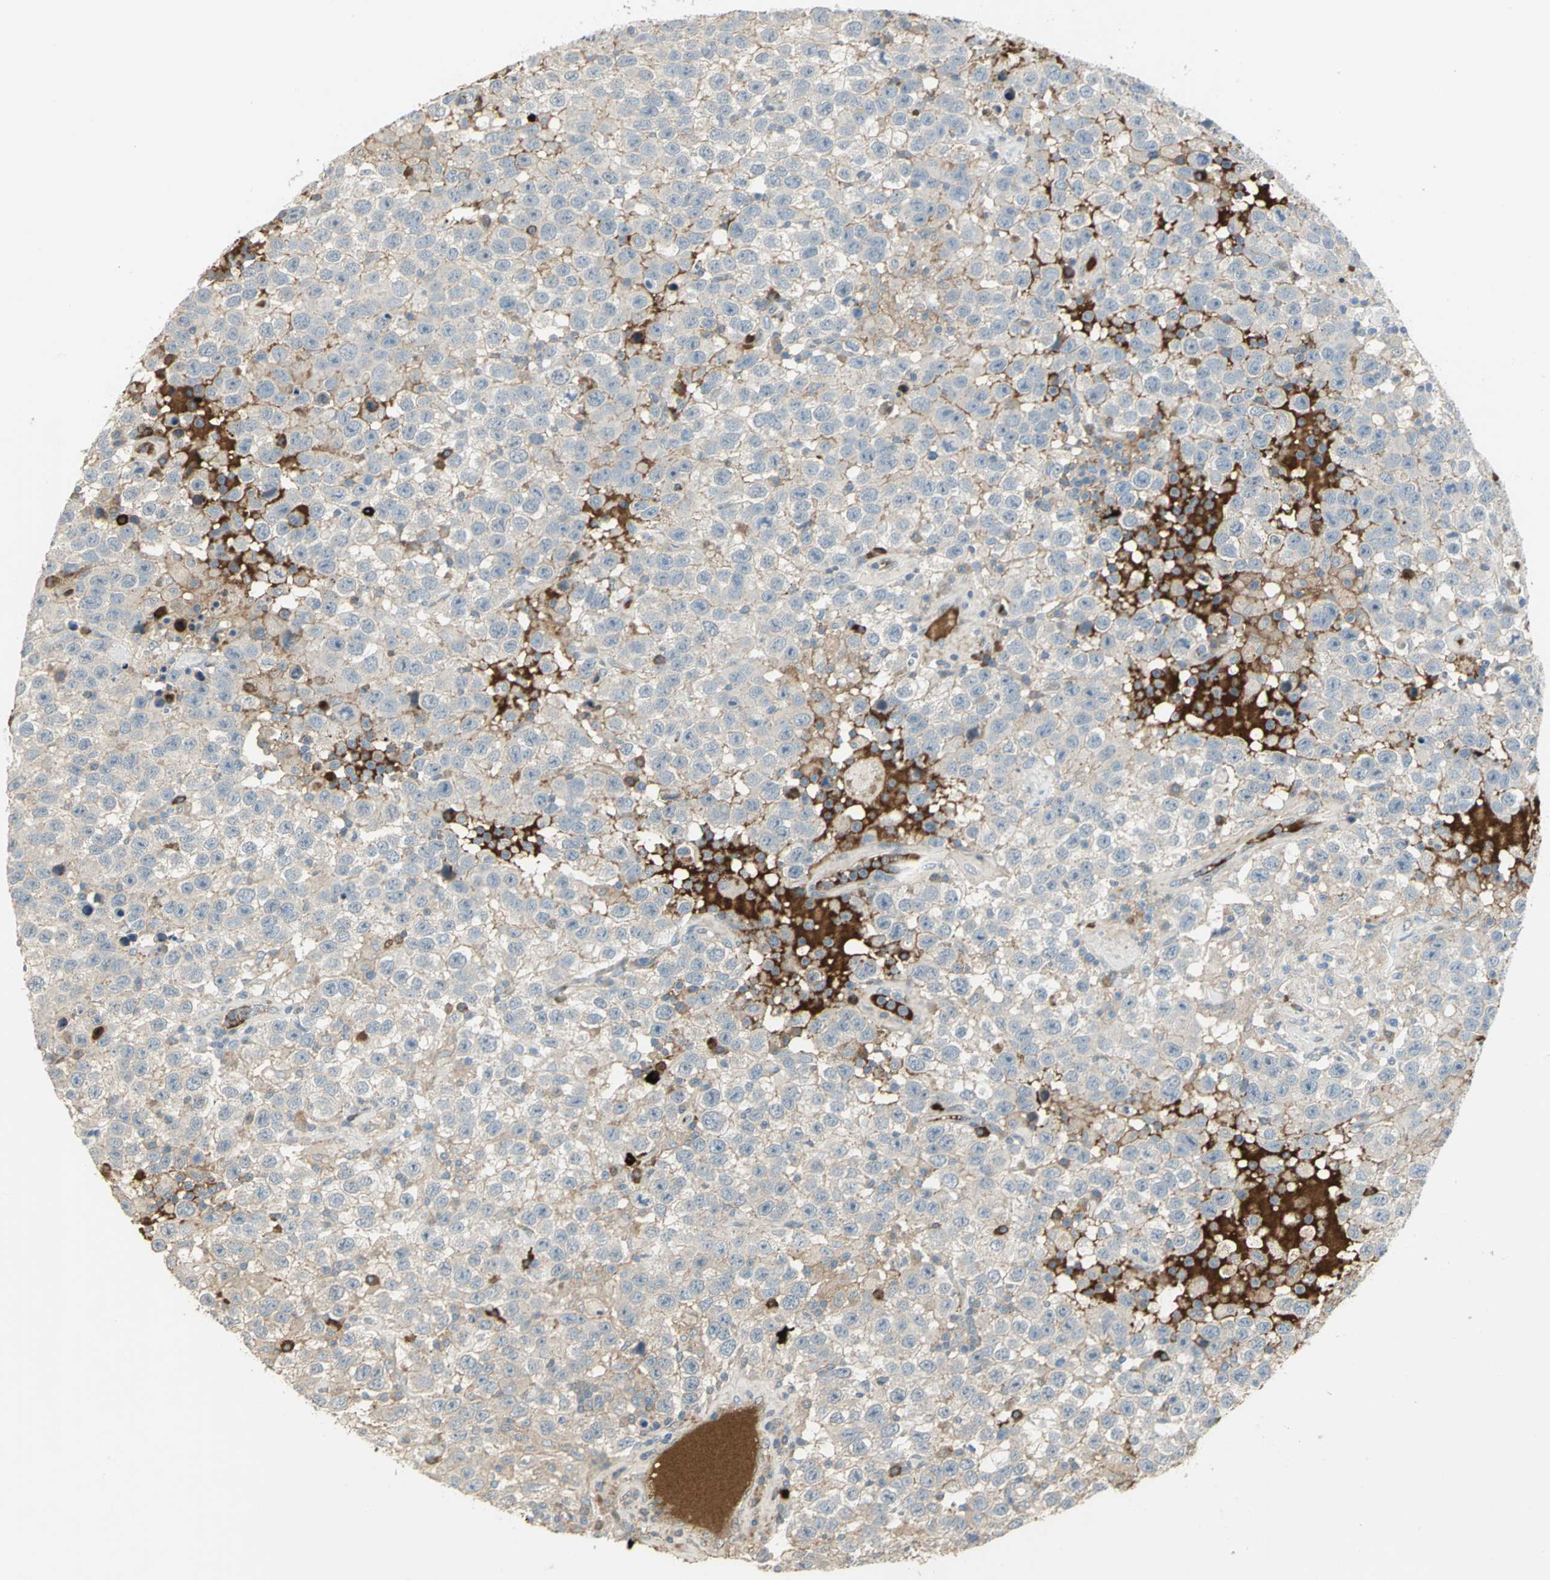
{"staining": {"intensity": "weak", "quantity": "25%-75%", "location": "cytoplasmic/membranous"}, "tissue": "testis cancer", "cell_type": "Tumor cells", "image_type": "cancer", "snomed": [{"axis": "morphology", "description": "Seminoma, NOS"}, {"axis": "topography", "description": "Testis"}], "caption": "Protein positivity by IHC displays weak cytoplasmic/membranous staining in about 25%-75% of tumor cells in testis seminoma.", "gene": "PROC", "patient": {"sex": "male", "age": 41}}